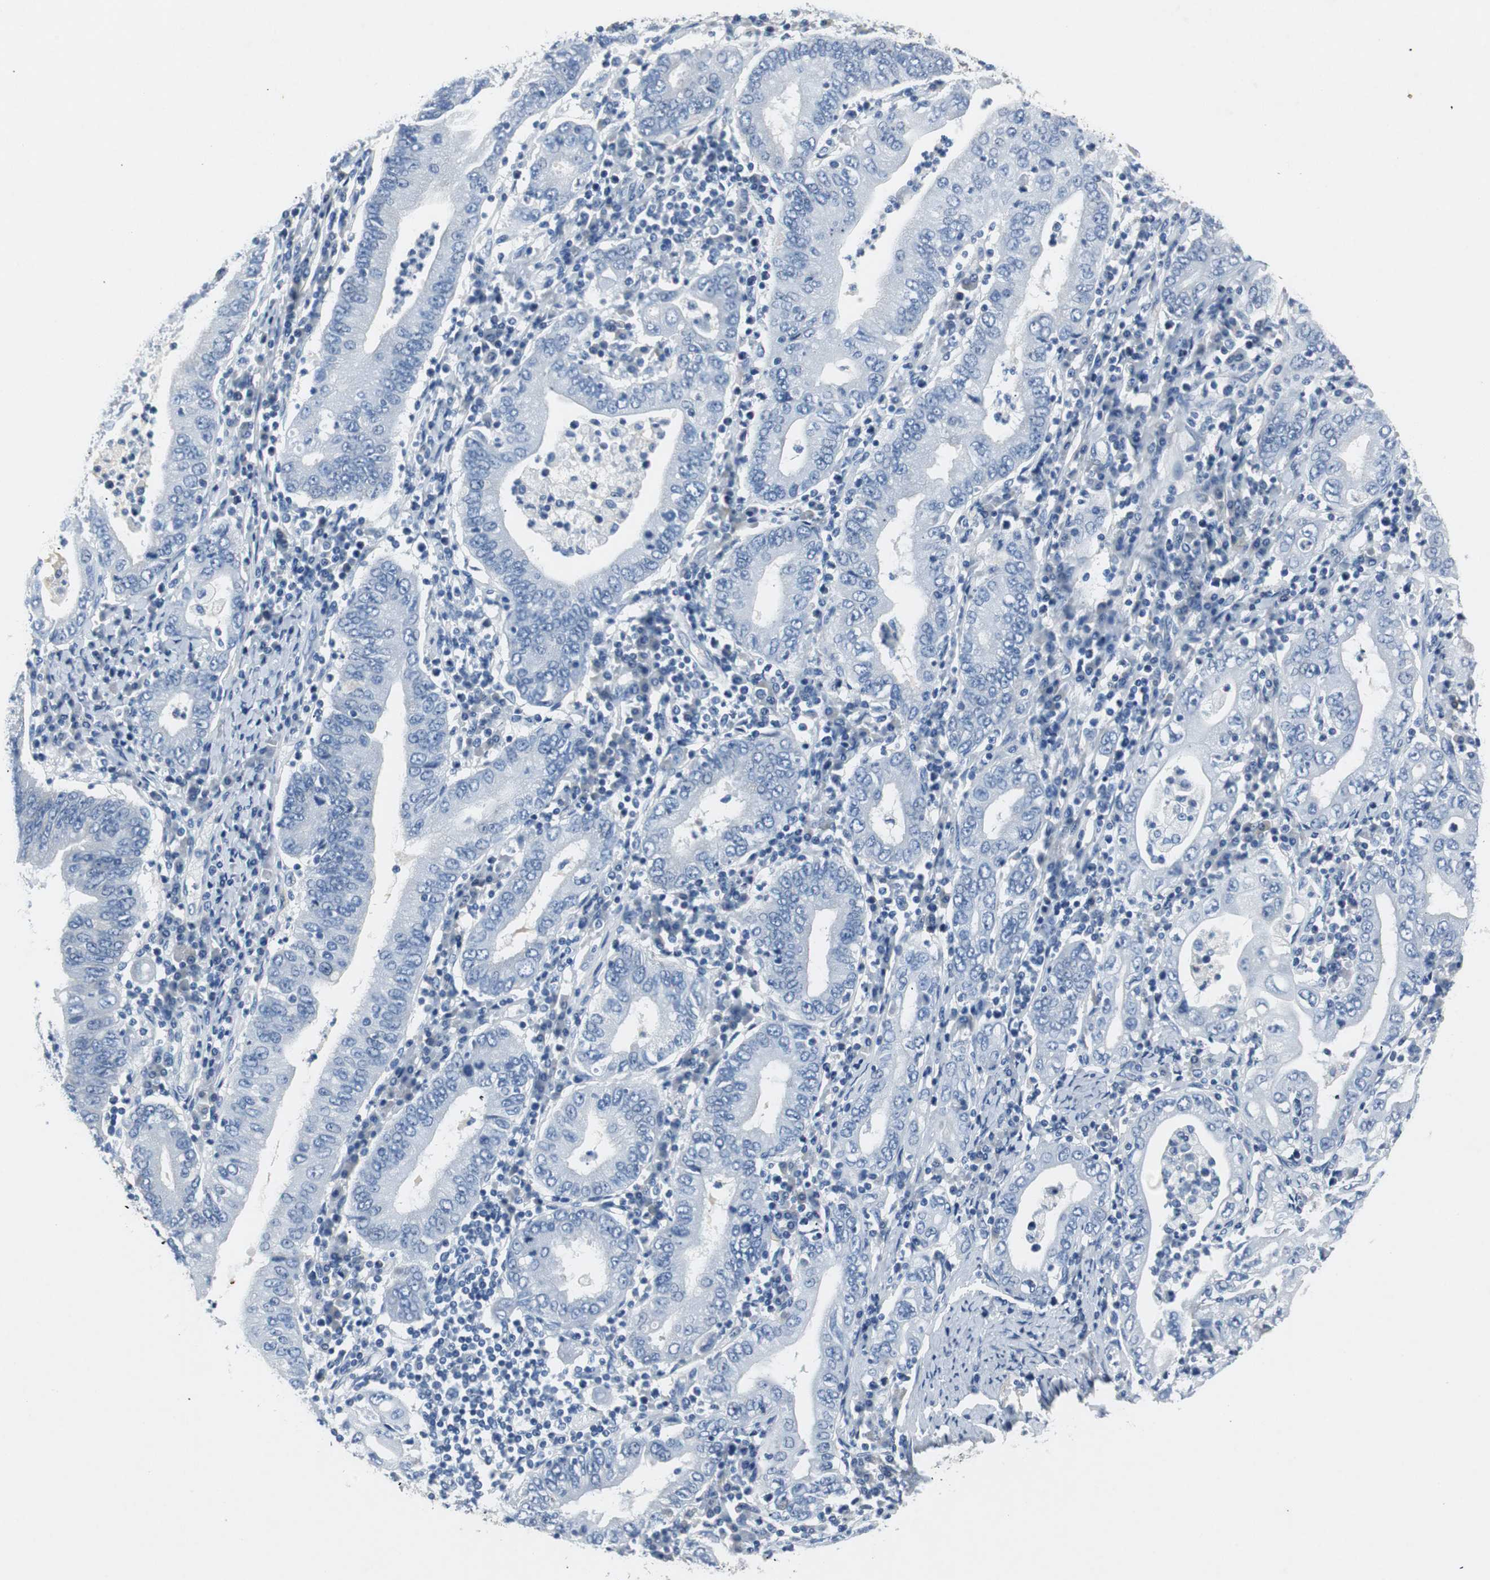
{"staining": {"intensity": "negative", "quantity": "none", "location": "none"}, "tissue": "stomach cancer", "cell_type": "Tumor cells", "image_type": "cancer", "snomed": [{"axis": "morphology", "description": "Normal tissue, NOS"}, {"axis": "morphology", "description": "Adenocarcinoma, NOS"}, {"axis": "topography", "description": "Esophagus"}, {"axis": "topography", "description": "Stomach, upper"}, {"axis": "topography", "description": "Peripheral nerve tissue"}], "caption": "A high-resolution image shows IHC staining of stomach cancer (adenocarcinoma), which demonstrates no significant staining in tumor cells. (Brightfield microscopy of DAB (3,3'-diaminobenzidine) immunohistochemistry at high magnification).", "gene": "LRP2", "patient": {"sex": "male", "age": 62}}